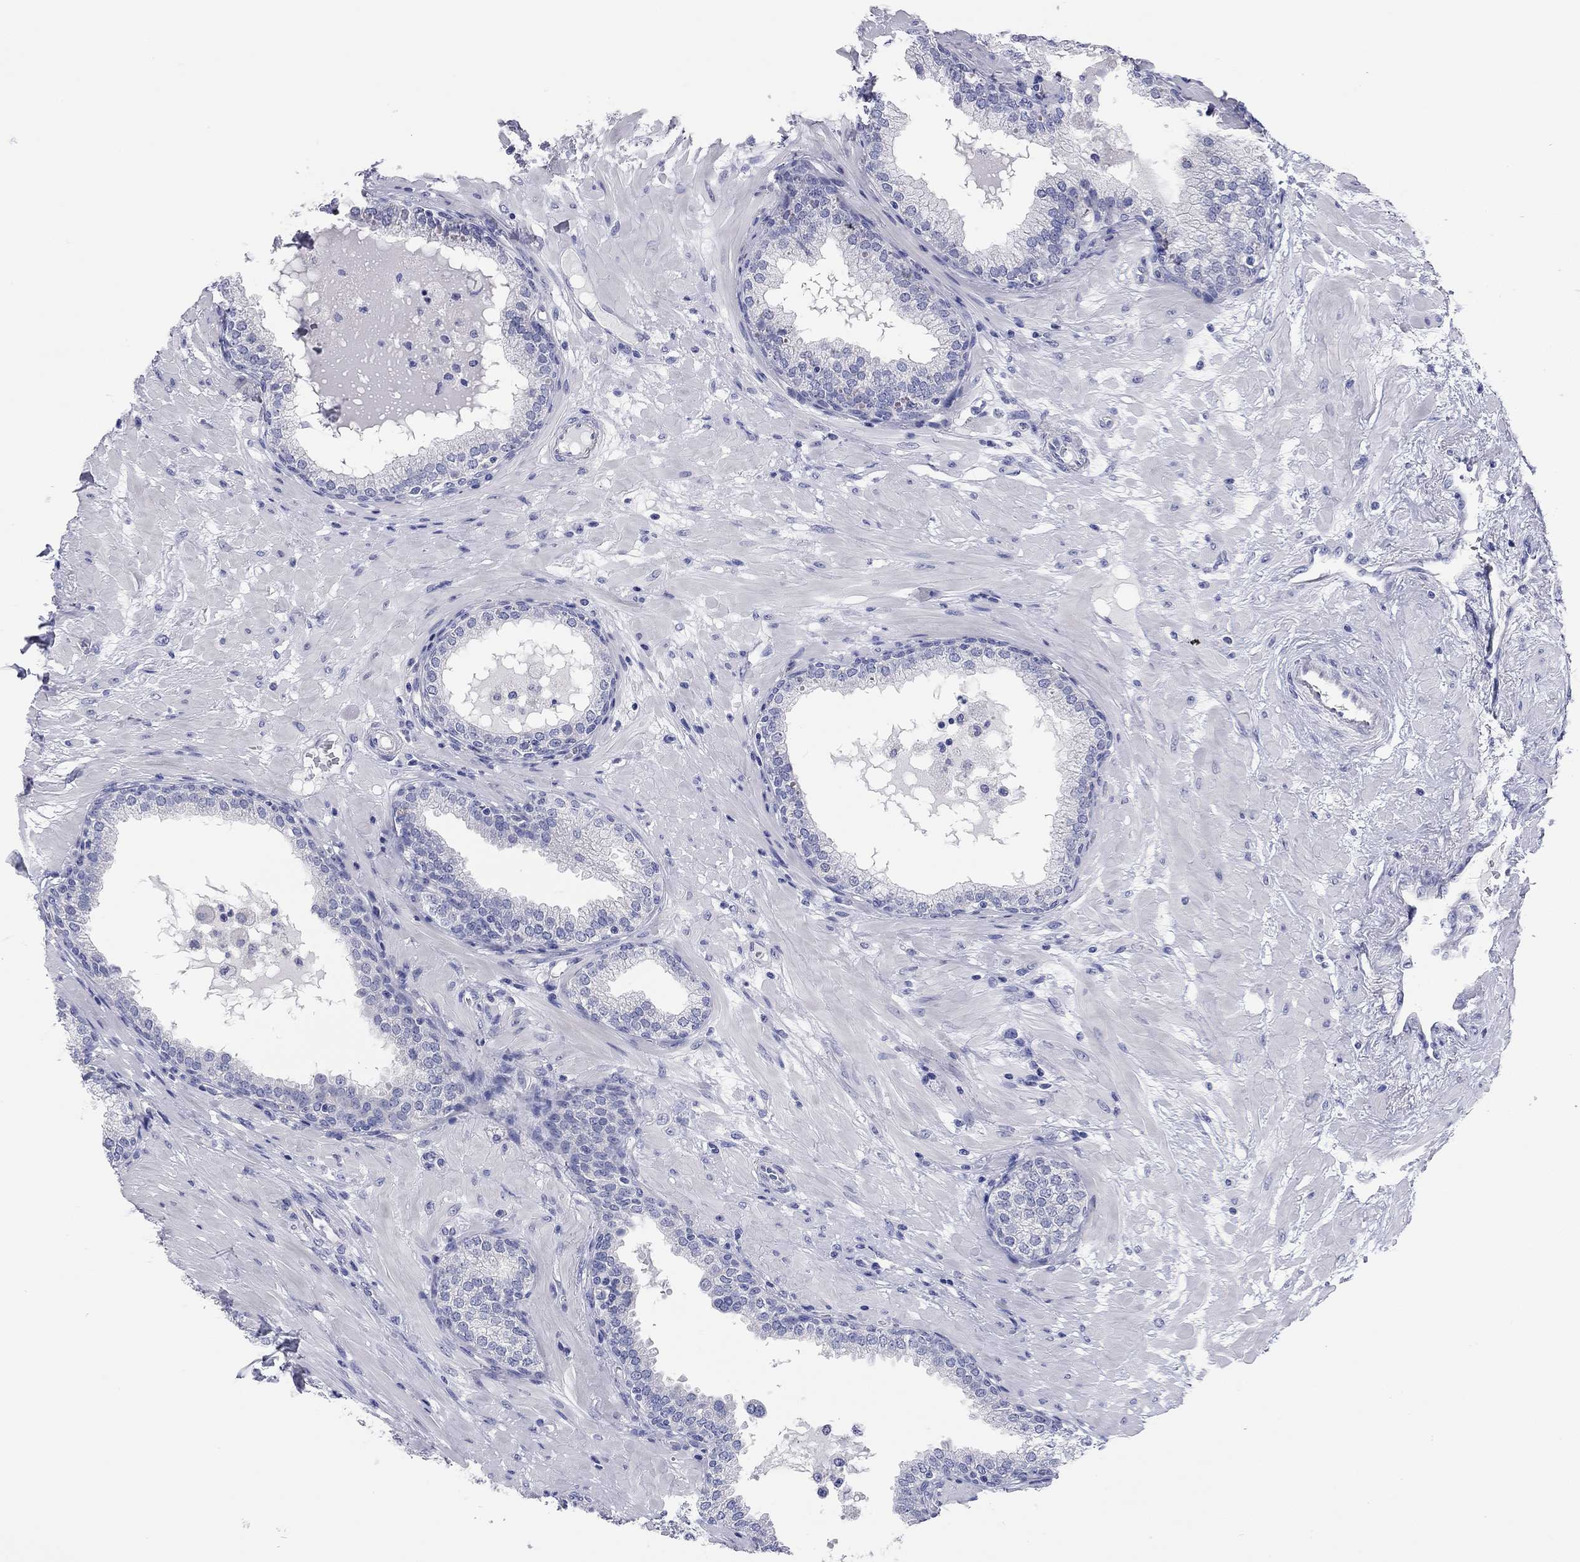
{"staining": {"intensity": "negative", "quantity": "none", "location": "none"}, "tissue": "prostate", "cell_type": "Glandular cells", "image_type": "normal", "snomed": [{"axis": "morphology", "description": "Normal tissue, NOS"}, {"axis": "topography", "description": "Prostate"}], "caption": "Immunohistochemical staining of unremarkable prostate reveals no significant positivity in glandular cells.", "gene": "ENSG00000269035", "patient": {"sex": "male", "age": 64}}